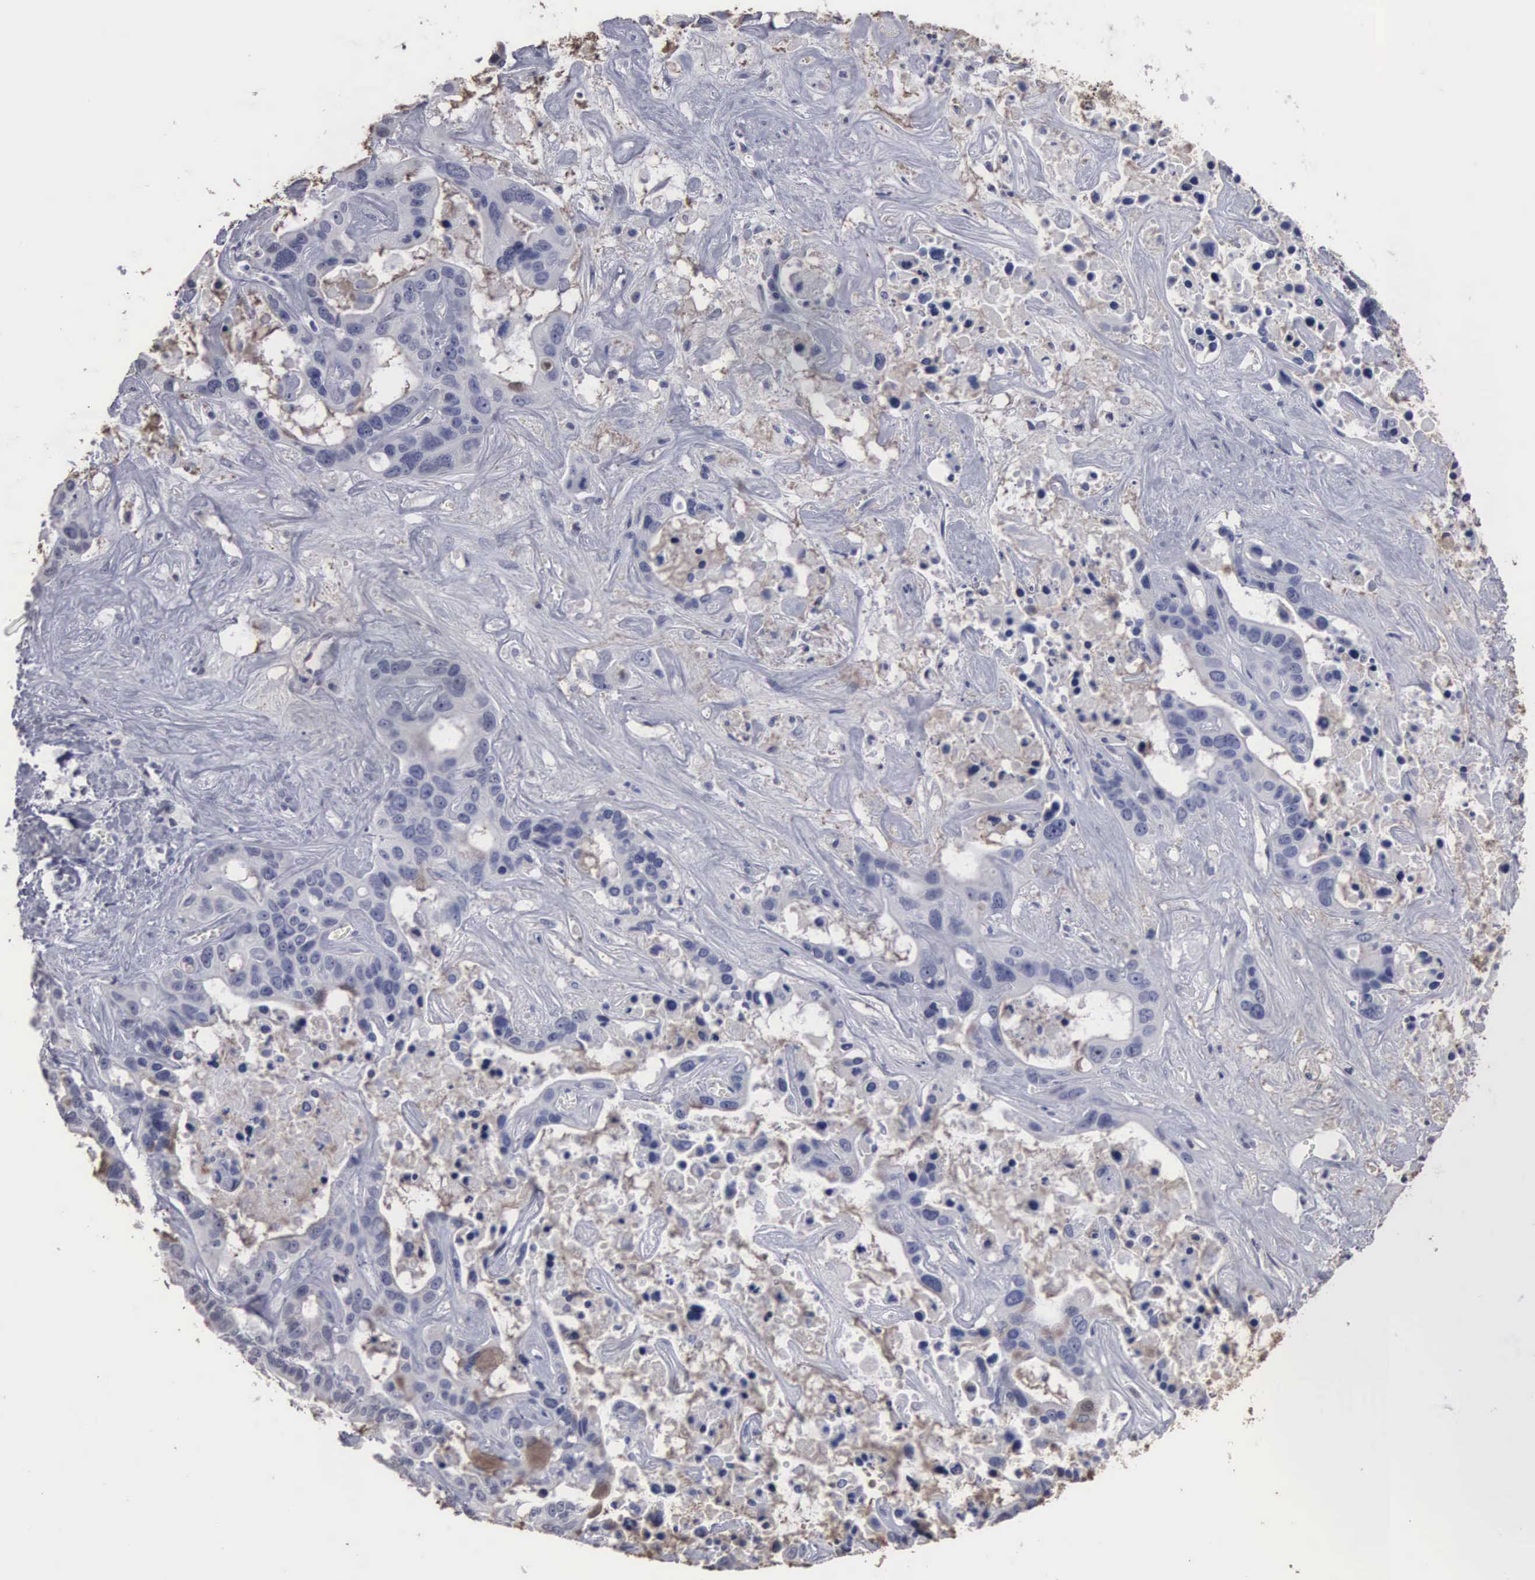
{"staining": {"intensity": "negative", "quantity": "none", "location": "none"}, "tissue": "liver cancer", "cell_type": "Tumor cells", "image_type": "cancer", "snomed": [{"axis": "morphology", "description": "Cholangiocarcinoma"}, {"axis": "topography", "description": "Liver"}], "caption": "Immunohistochemistry (IHC) micrograph of neoplastic tissue: liver cancer stained with DAB (3,3'-diaminobenzidine) exhibits no significant protein expression in tumor cells. Brightfield microscopy of IHC stained with DAB (brown) and hematoxylin (blue), captured at high magnification.", "gene": "UPB1", "patient": {"sex": "female", "age": 65}}